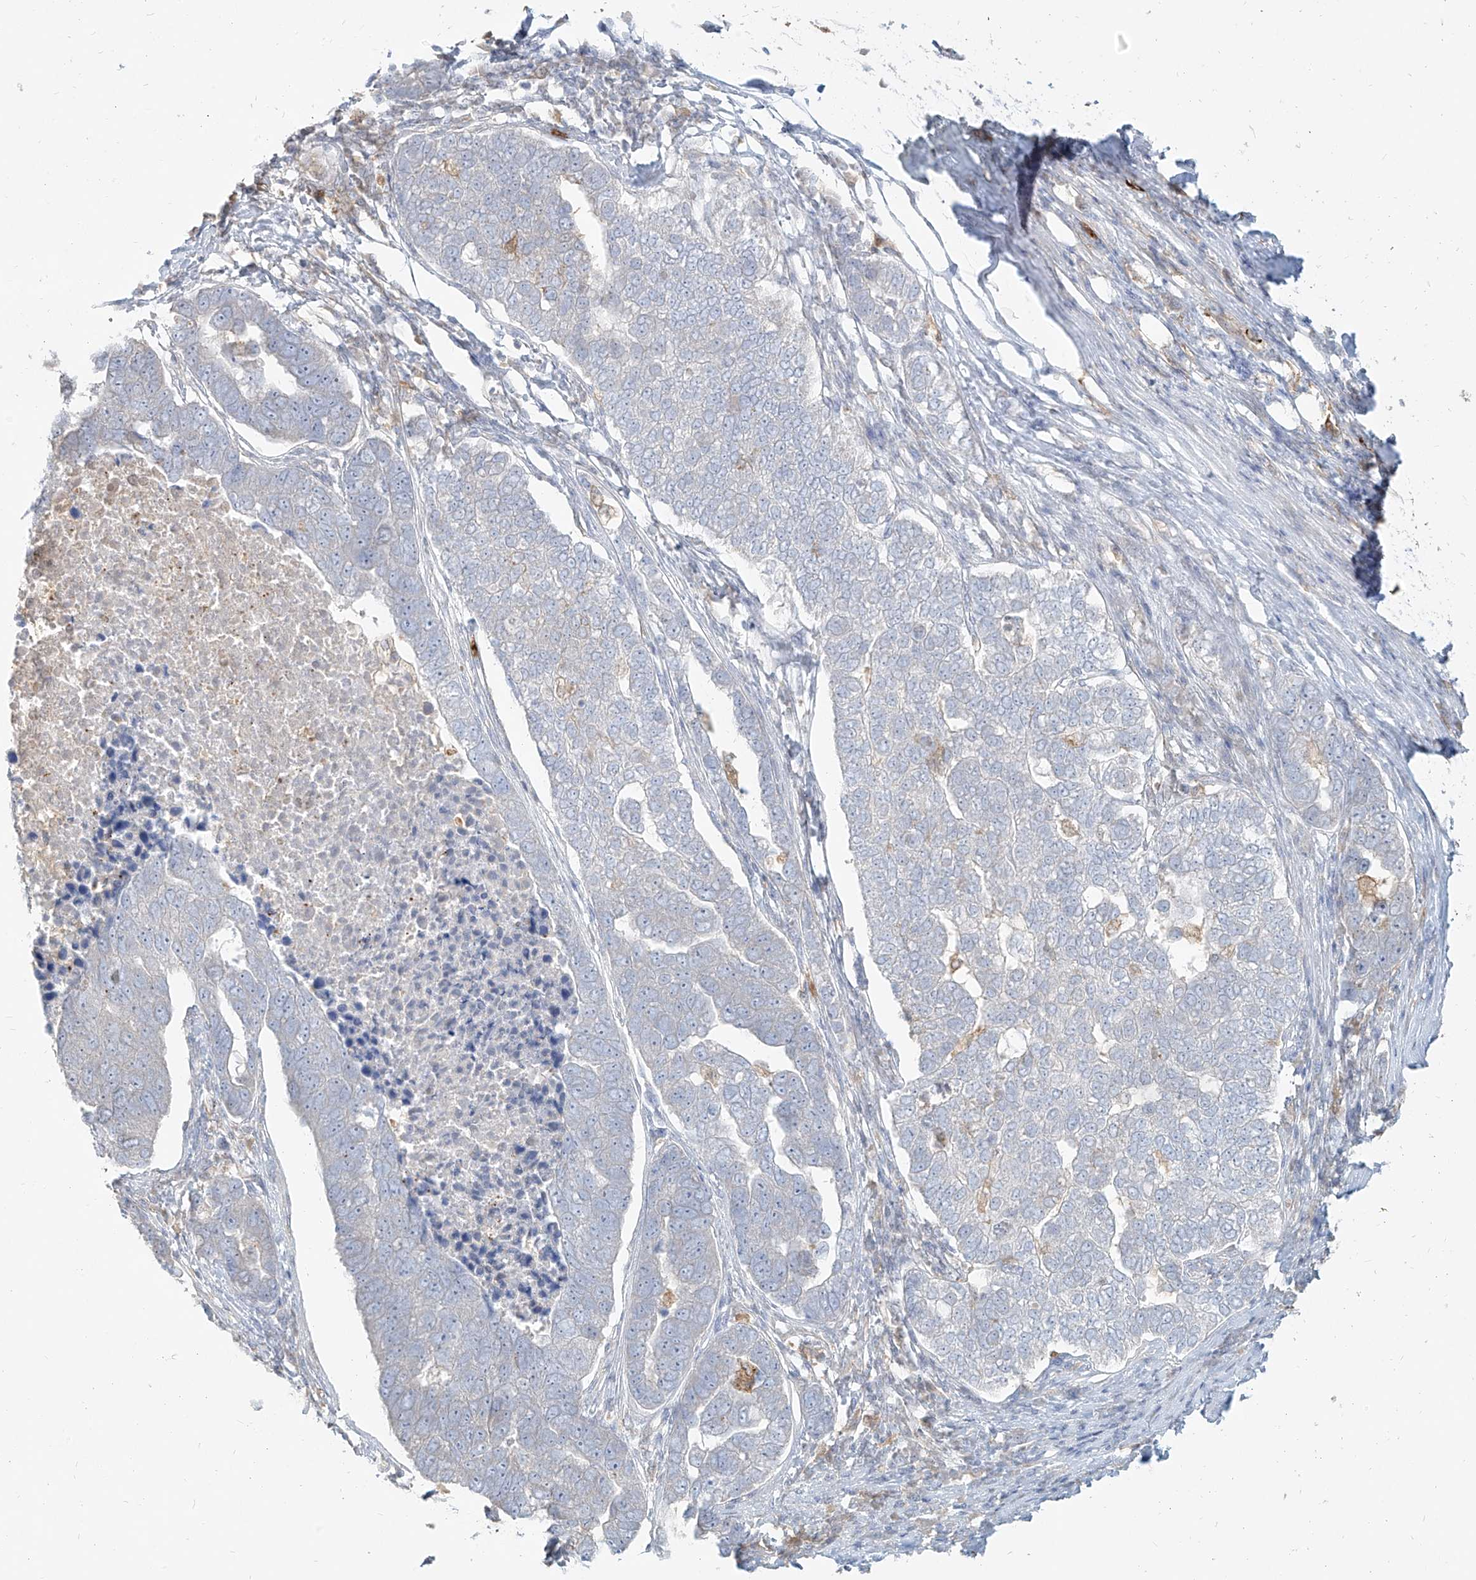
{"staining": {"intensity": "negative", "quantity": "none", "location": "none"}, "tissue": "pancreatic cancer", "cell_type": "Tumor cells", "image_type": "cancer", "snomed": [{"axis": "morphology", "description": "Adenocarcinoma, NOS"}, {"axis": "topography", "description": "Pancreas"}], "caption": "This is an immunohistochemistry photomicrograph of human pancreatic cancer. There is no expression in tumor cells.", "gene": "PGD", "patient": {"sex": "female", "age": 61}}